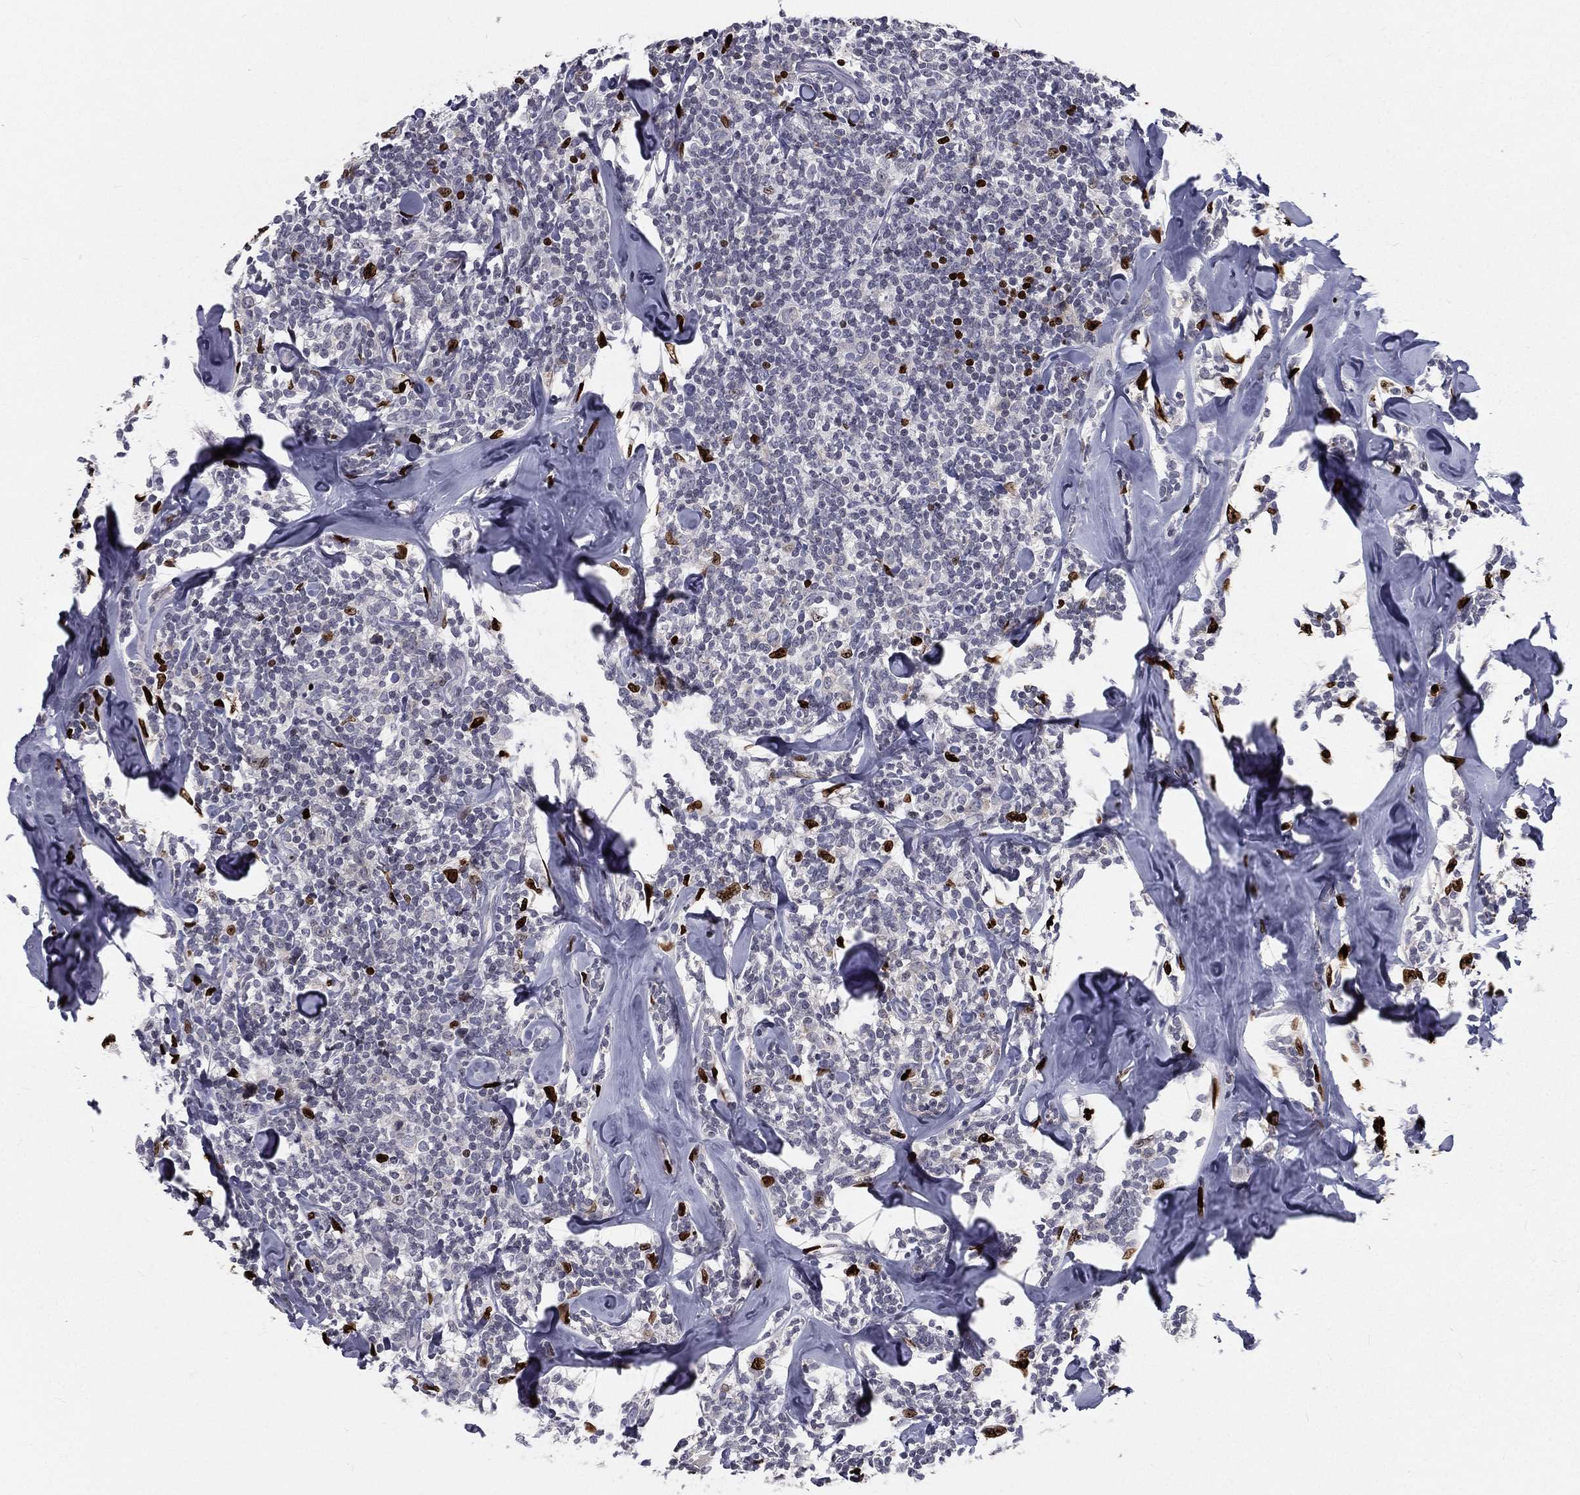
{"staining": {"intensity": "strong", "quantity": "<25%", "location": "nuclear"}, "tissue": "lymphoma", "cell_type": "Tumor cells", "image_type": "cancer", "snomed": [{"axis": "morphology", "description": "Malignant lymphoma, non-Hodgkin's type, Low grade"}, {"axis": "topography", "description": "Lymph node"}], "caption": "DAB immunohistochemical staining of human lymphoma displays strong nuclear protein staining in about <25% of tumor cells.", "gene": "MNDA", "patient": {"sex": "female", "age": 56}}